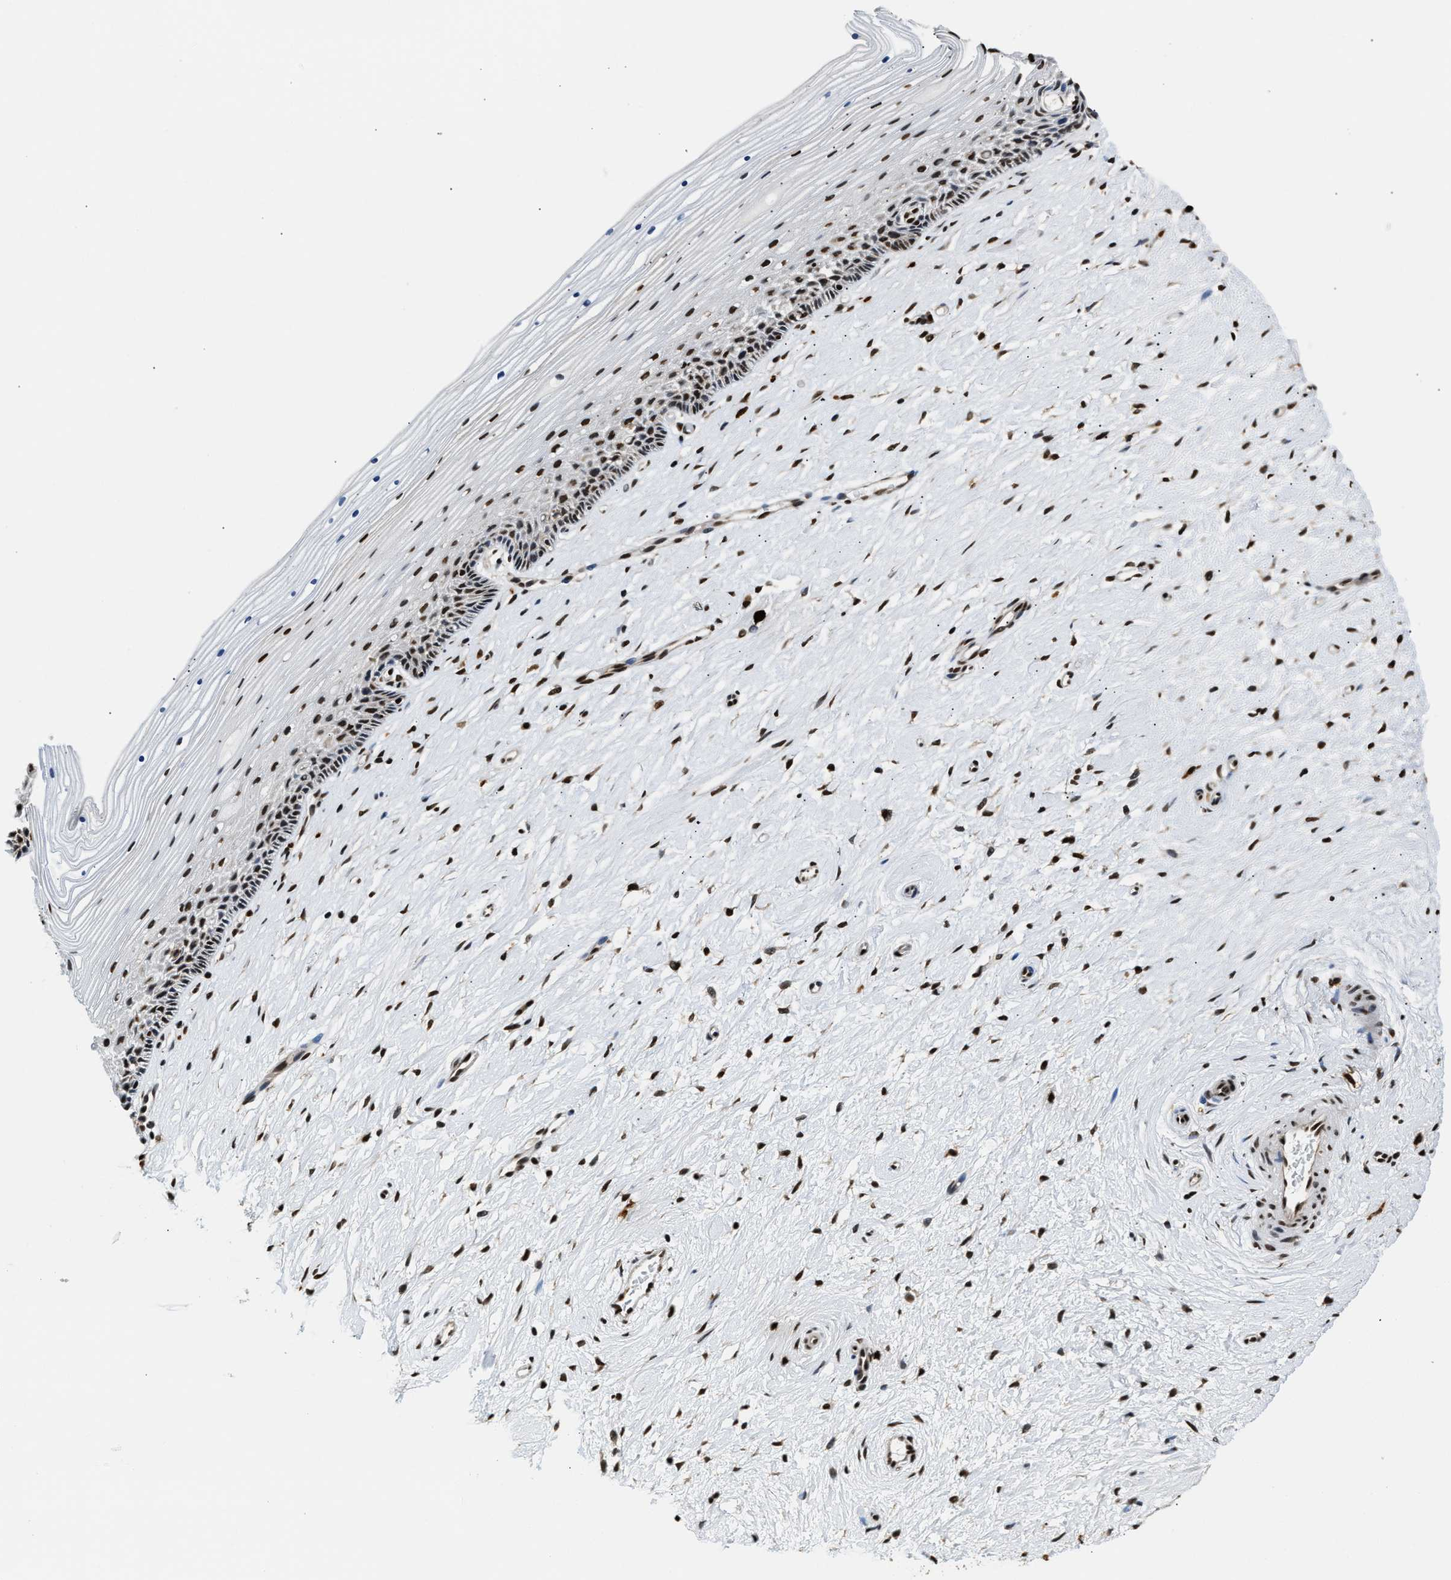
{"staining": {"intensity": "strong", "quantity": ">75%", "location": "nuclear"}, "tissue": "cervix", "cell_type": "Squamous epithelial cells", "image_type": "normal", "snomed": [{"axis": "morphology", "description": "Normal tissue, NOS"}, {"axis": "topography", "description": "Cervix"}], "caption": "DAB (3,3'-diaminobenzidine) immunohistochemical staining of benign human cervix shows strong nuclear protein staining in about >75% of squamous epithelial cells. (IHC, brightfield microscopy, high magnification).", "gene": "CCNDBP1", "patient": {"sex": "female", "age": 39}}